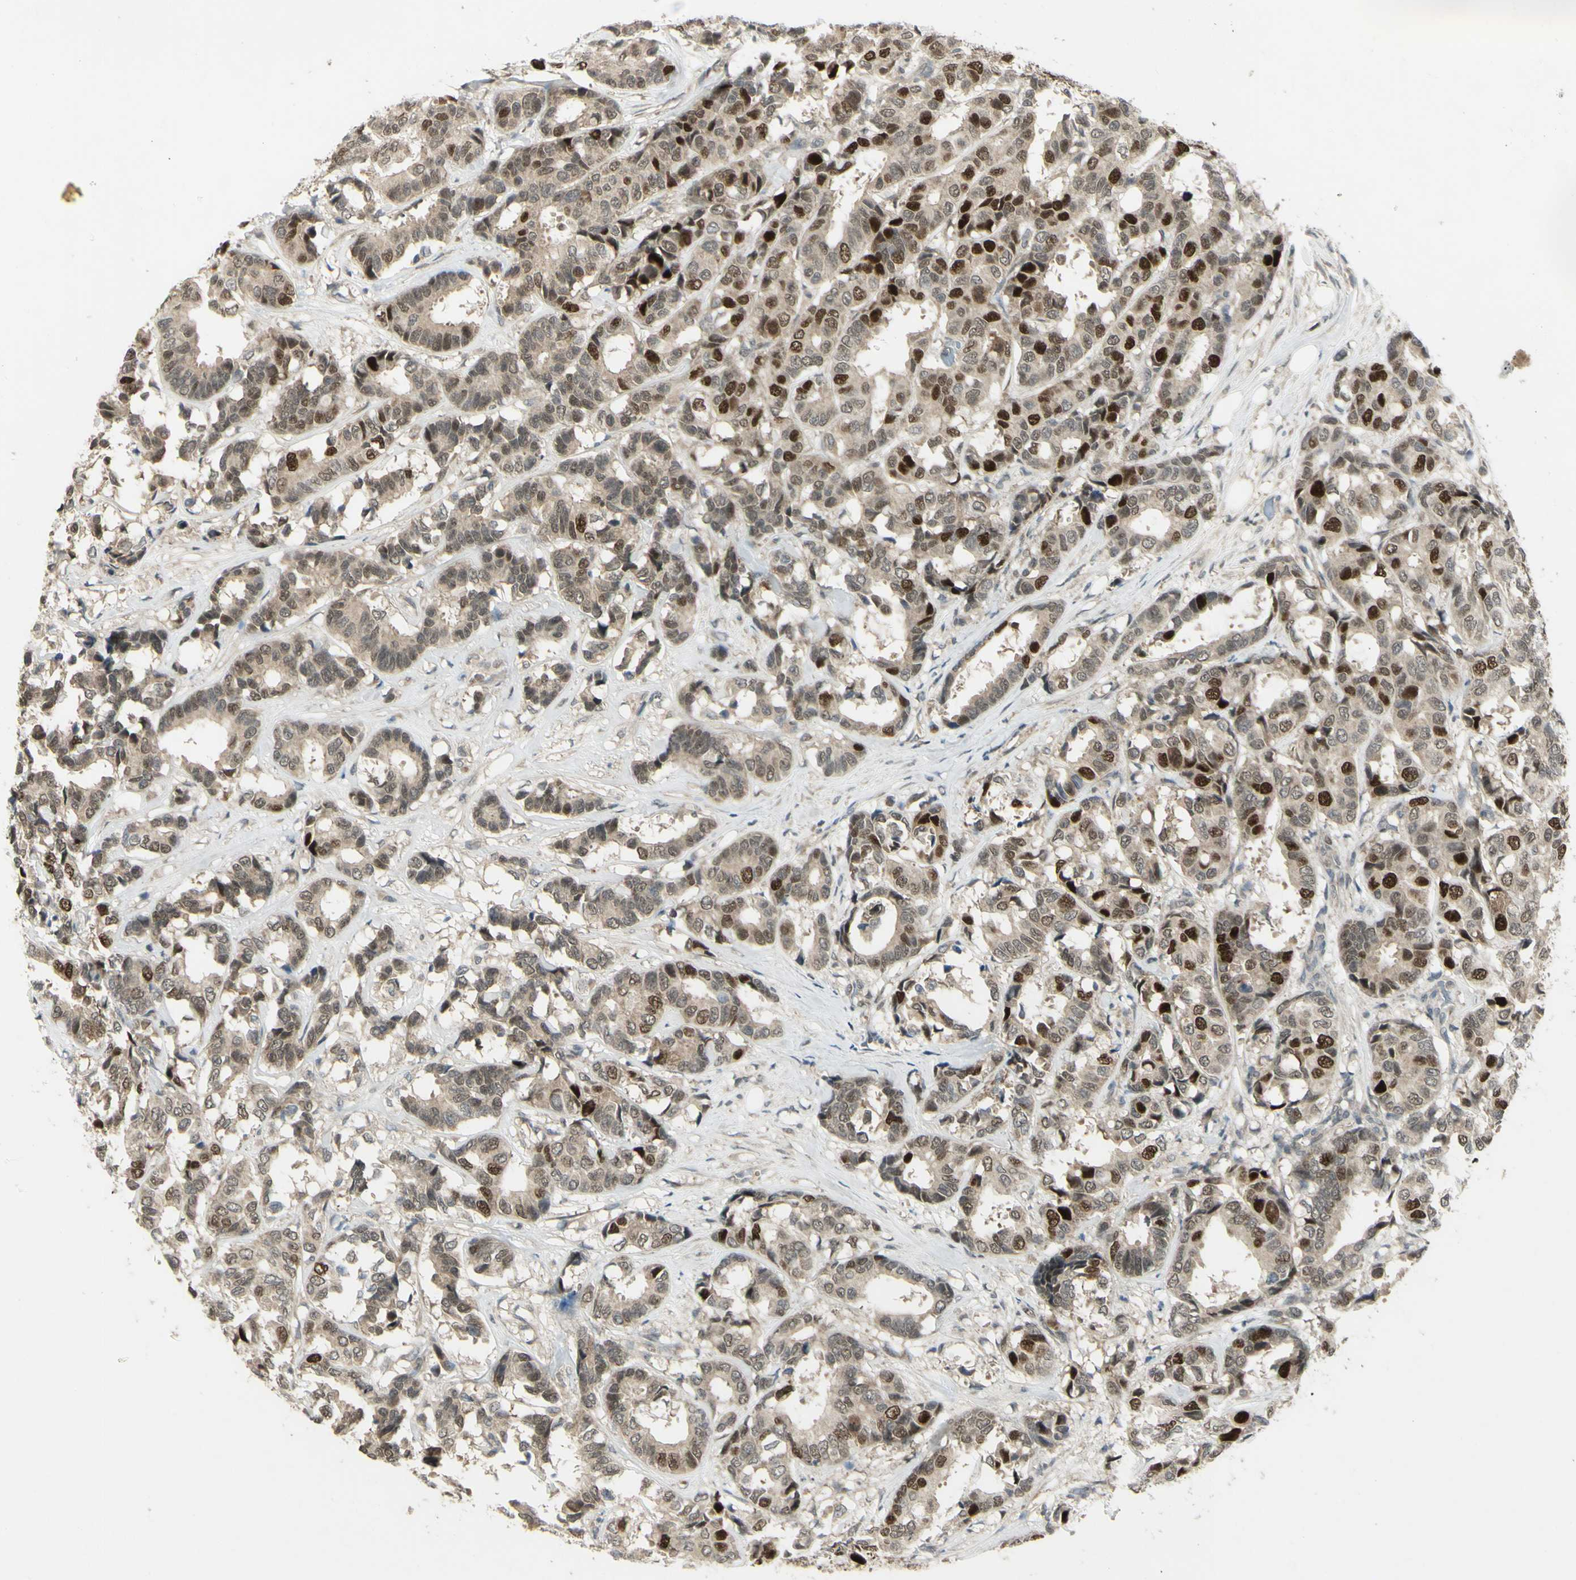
{"staining": {"intensity": "strong", "quantity": "<25%", "location": "nuclear"}, "tissue": "breast cancer", "cell_type": "Tumor cells", "image_type": "cancer", "snomed": [{"axis": "morphology", "description": "Duct carcinoma"}, {"axis": "topography", "description": "Breast"}], "caption": "Breast infiltrating ductal carcinoma tissue exhibits strong nuclear expression in approximately <25% of tumor cells, visualized by immunohistochemistry.", "gene": "RAD18", "patient": {"sex": "female", "age": 87}}